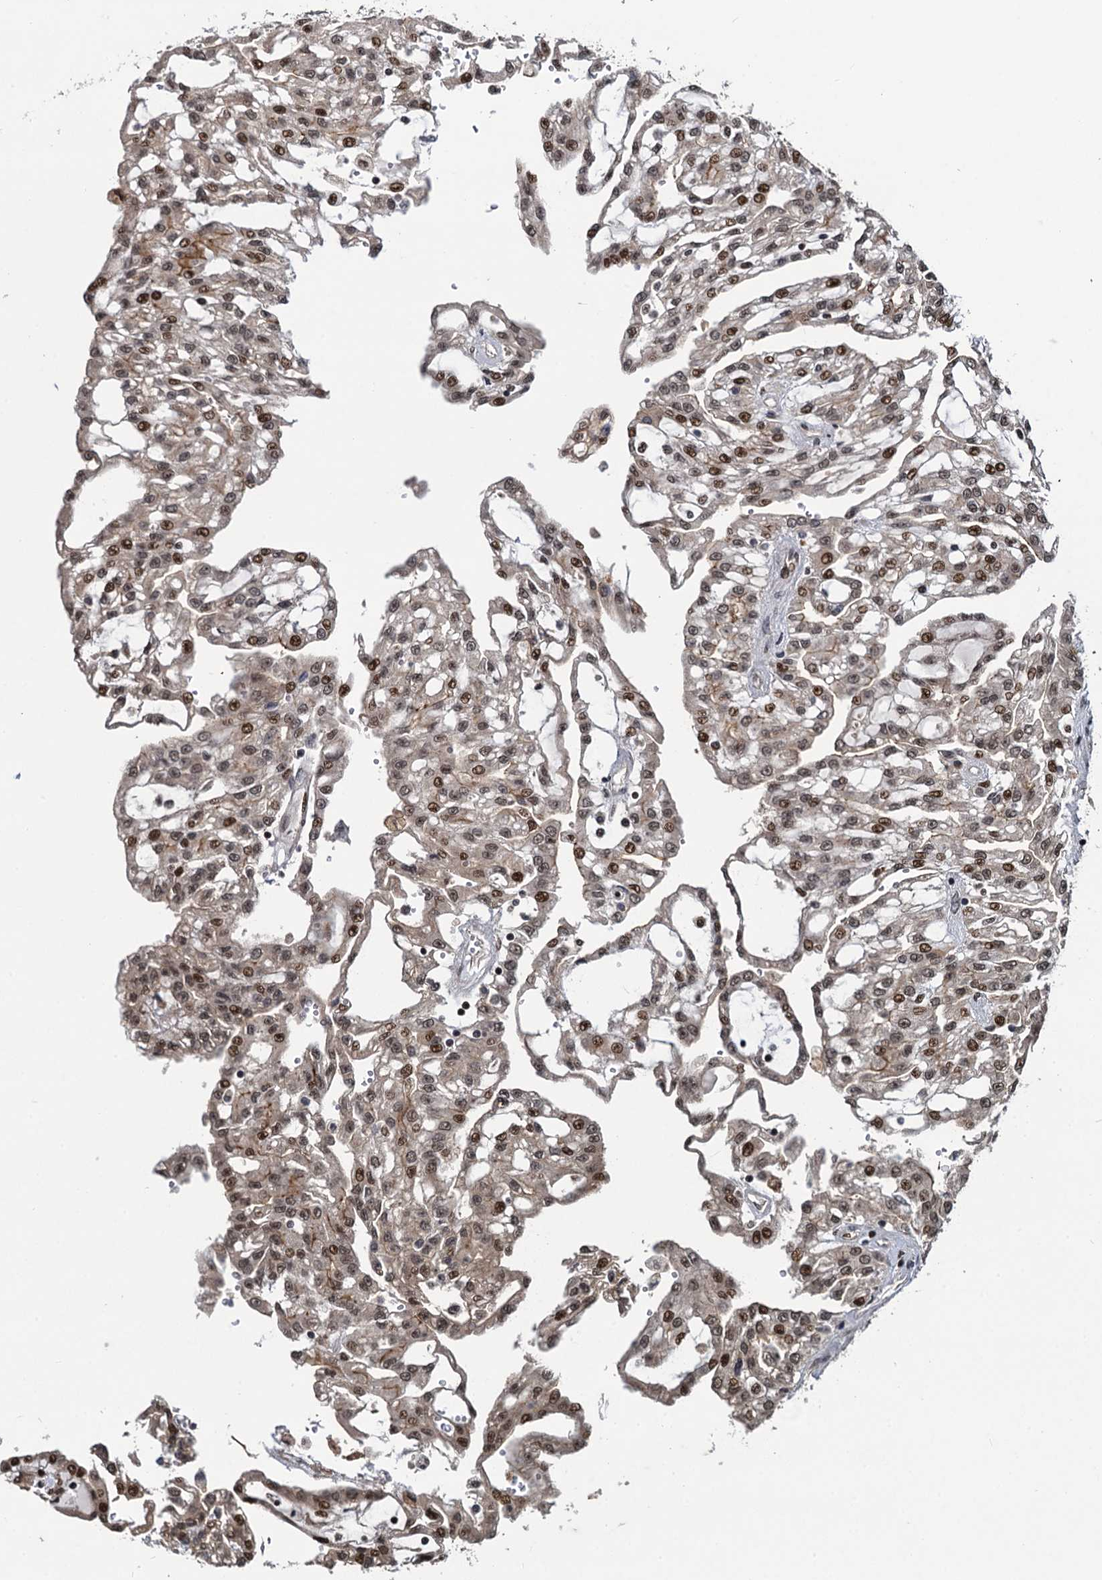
{"staining": {"intensity": "moderate", "quantity": "25%-75%", "location": "cytoplasmic/membranous,nuclear"}, "tissue": "renal cancer", "cell_type": "Tumor cells", "image_type": "cancer", "snomed": [{"axis": "morphology", "description": "Adenocarcinoma, NOS"}, {"axis": "topography", "description": "Kidney"}], "caption": "This is a histology image of IHC staining of renal cancer (adenocarcinoma), which shows moderate expression in the cytoplasmic/membranous and nuclear of tumor cells.", "gene": "ATOSA", "patient": {"sex": "male", "age": 63}}